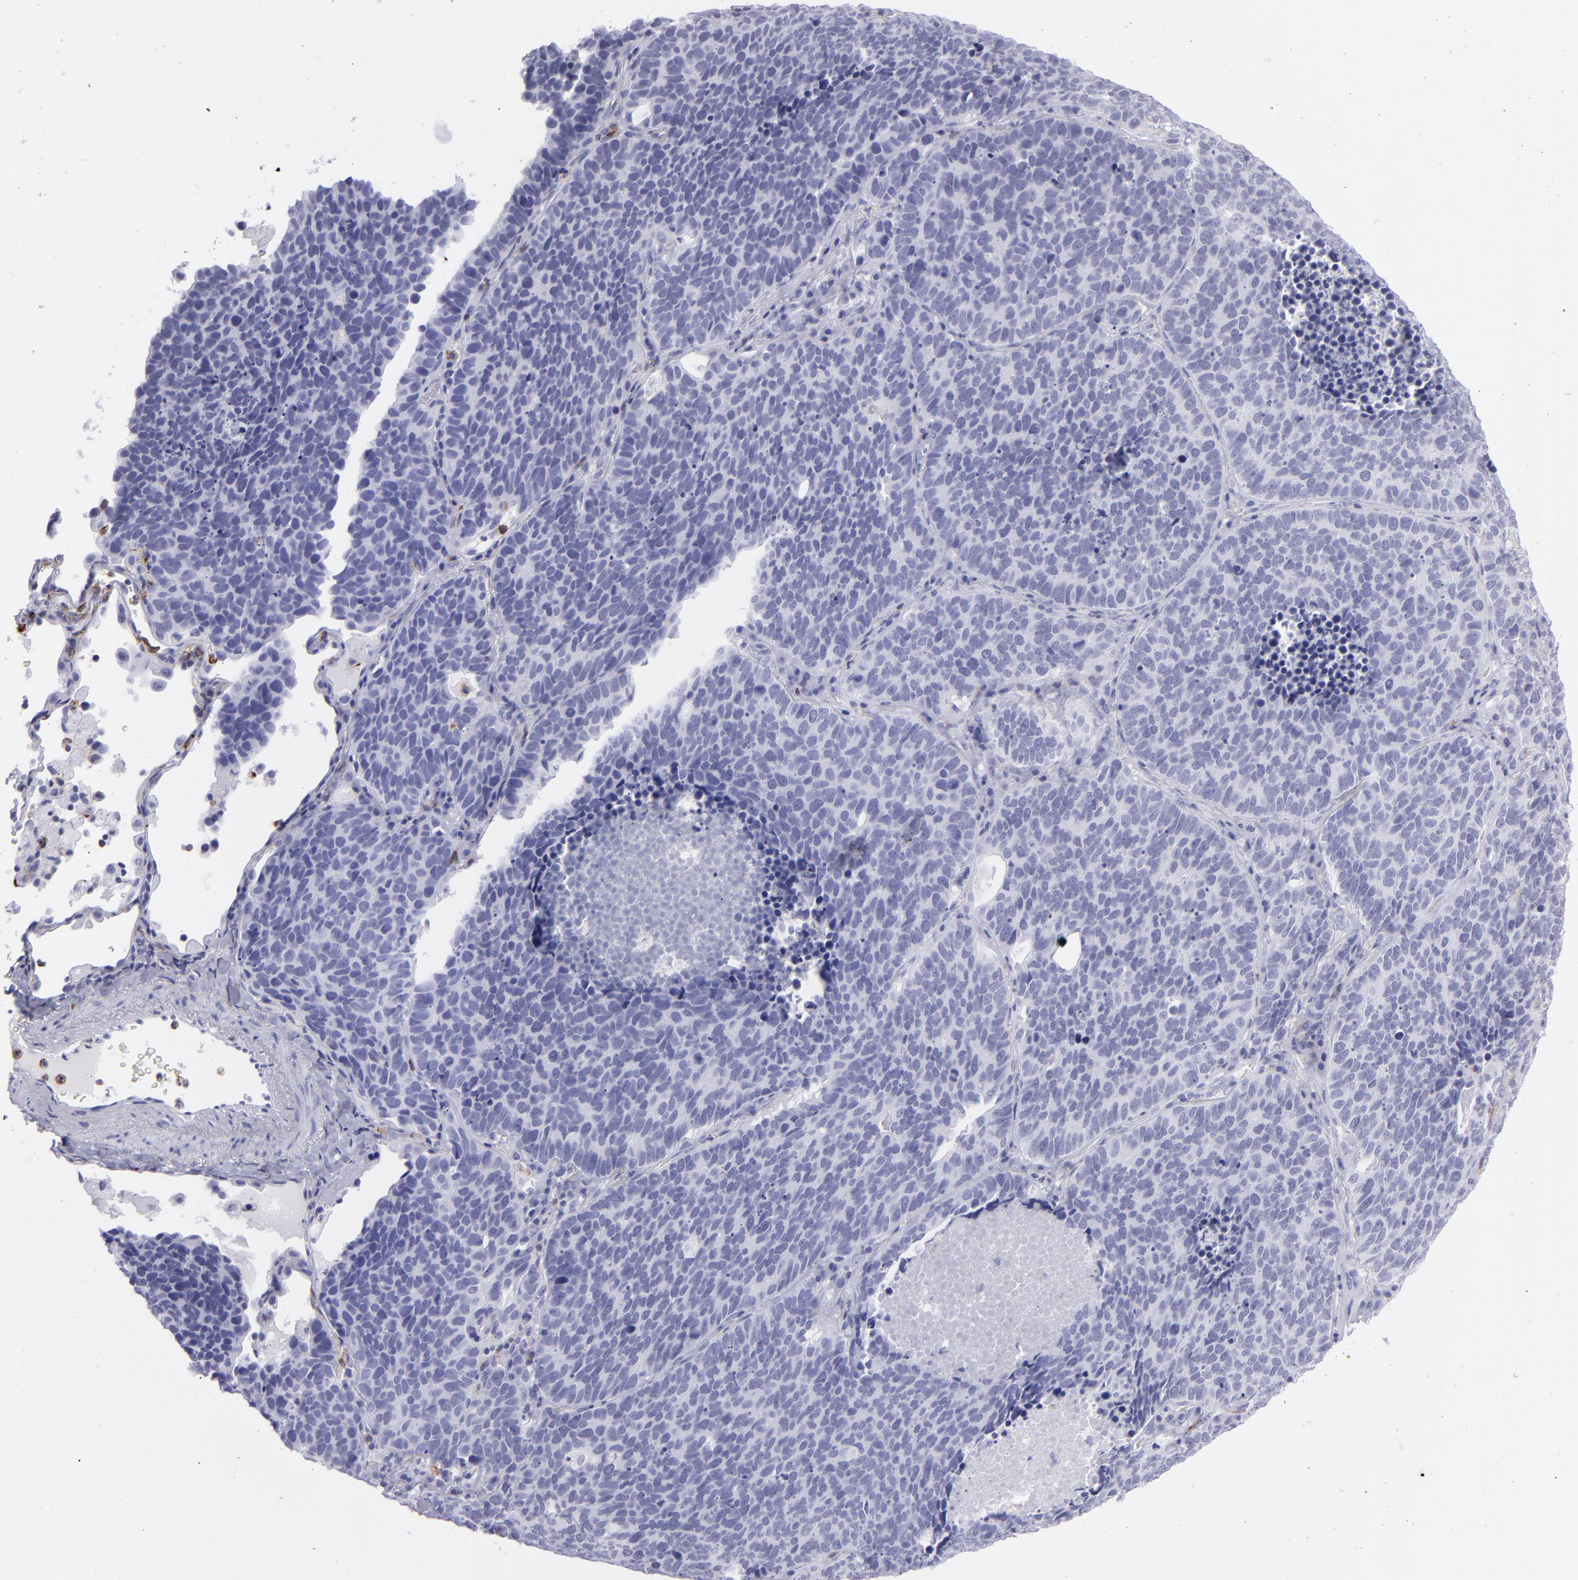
{"staining": {"intensity": "negative", "quantity": "none", "location": "none"}, "tissue": "lung cancer", "cell_type": "Tumor cells", "image_type": "cancer", "snomed": [{"axis": "morphology", "description": "Neoplasm, malignant, NOS"}, {"axis": "topography", "description": "Lung"}], "caption": "High power microscopy image of an immunohistochemistry histopathology image of lung neoplasm (malignant), revealing no significant positivity in tumor cells.", "gene": "SELPLG", "patient": {"sex": "female", "age": 75}}